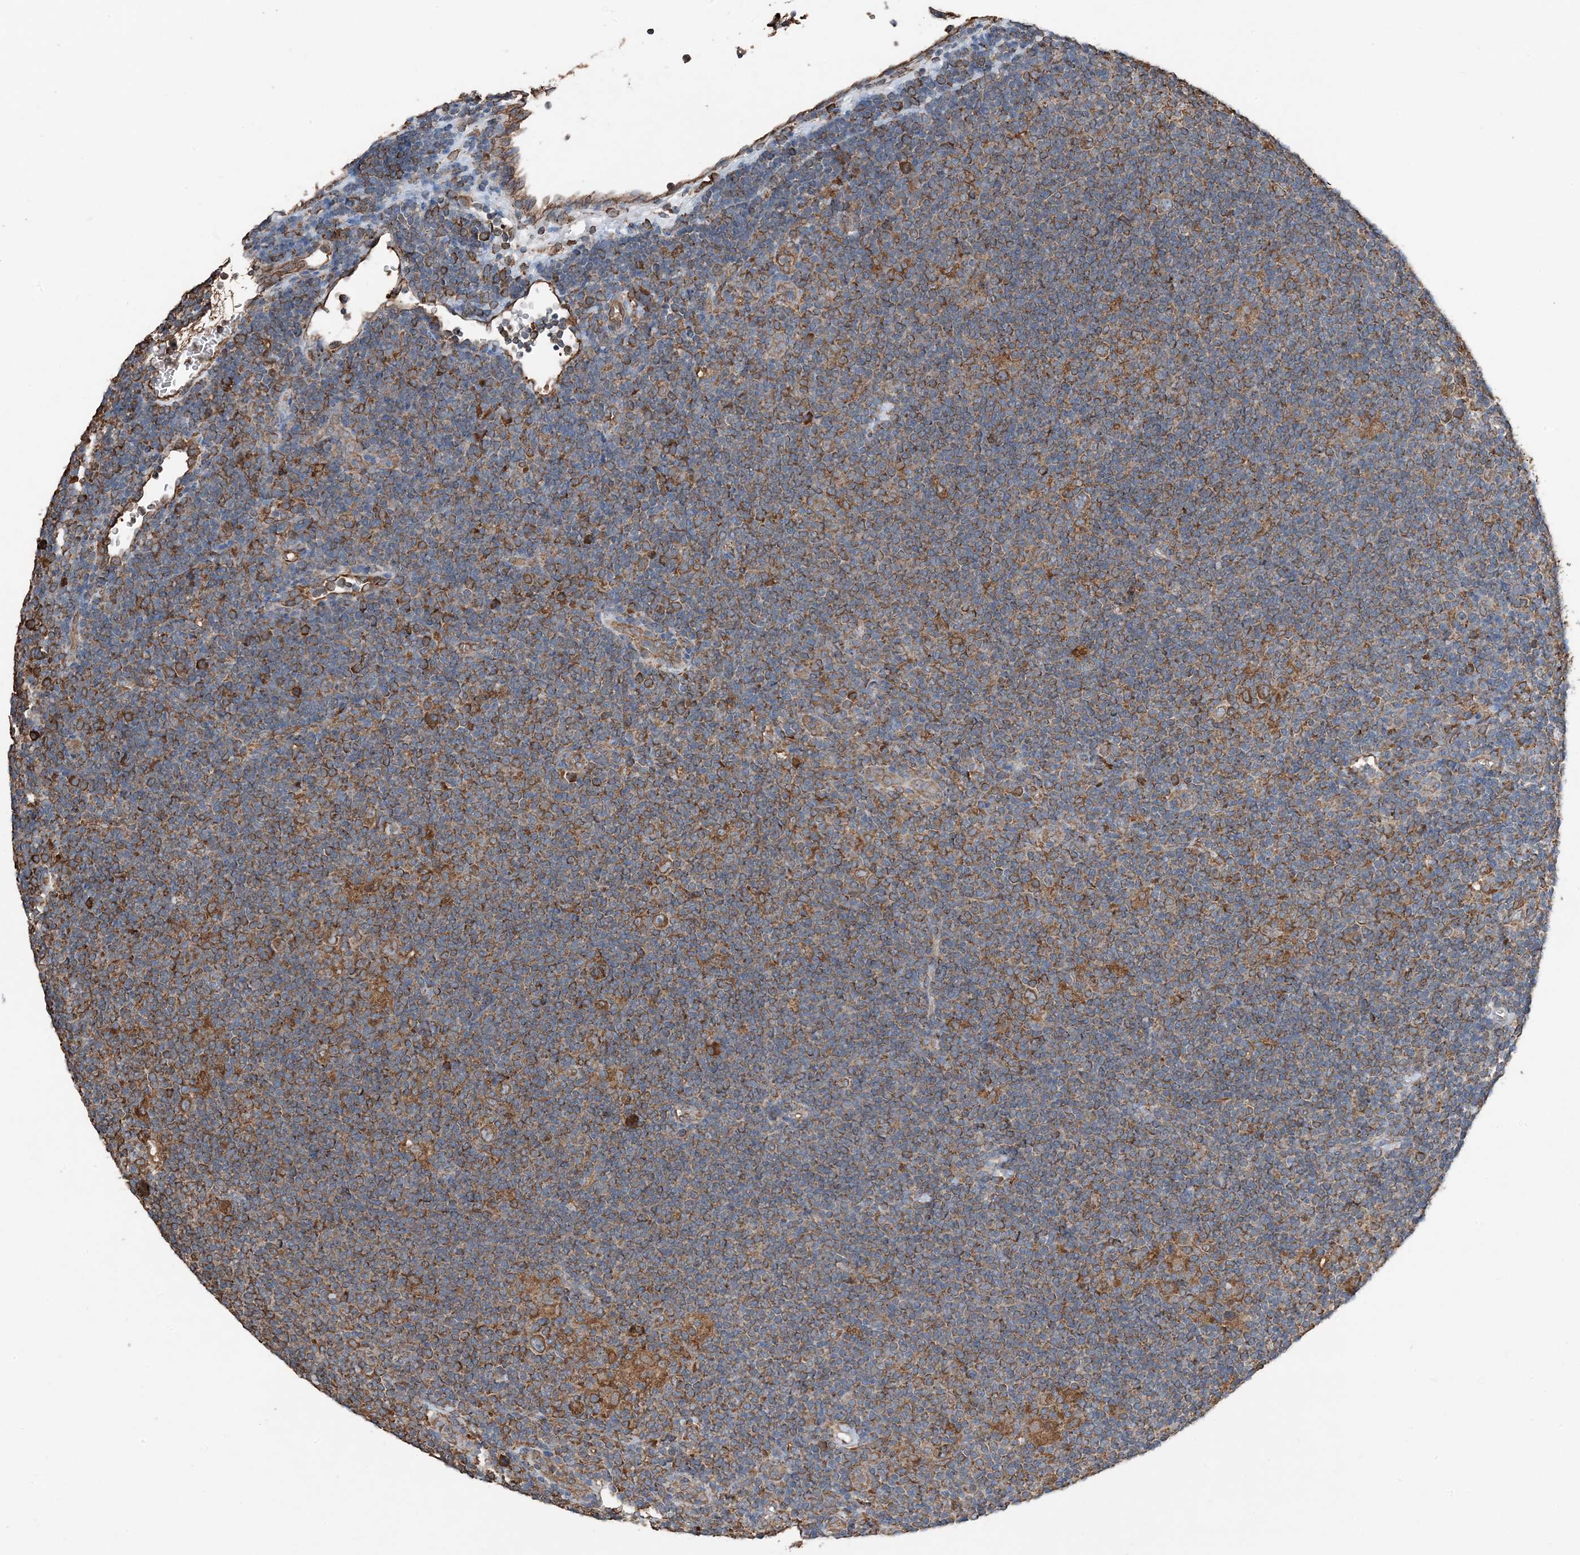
{"staining": {"intensity": "strong", "quantity": ">75%", "location": "cytoplasmic/membranous"}, "tissue": "lymphoma", "cell_type": "Tumor cells", "image_type": "cancer", "snomed": [{"axis": "morphology", "description": "Hodgkin's disease, NOS"}, {"axis": "topography", "description": "Lymph node"}], "caption": "There is high levels of strong cytoplasmic/membranous expression in tumor cells of lymphoma, as demonstrated by immunohistochemical staining (brown color).", "gene": "PDIA6", "patient": {"sex": "female", "age": 57}}